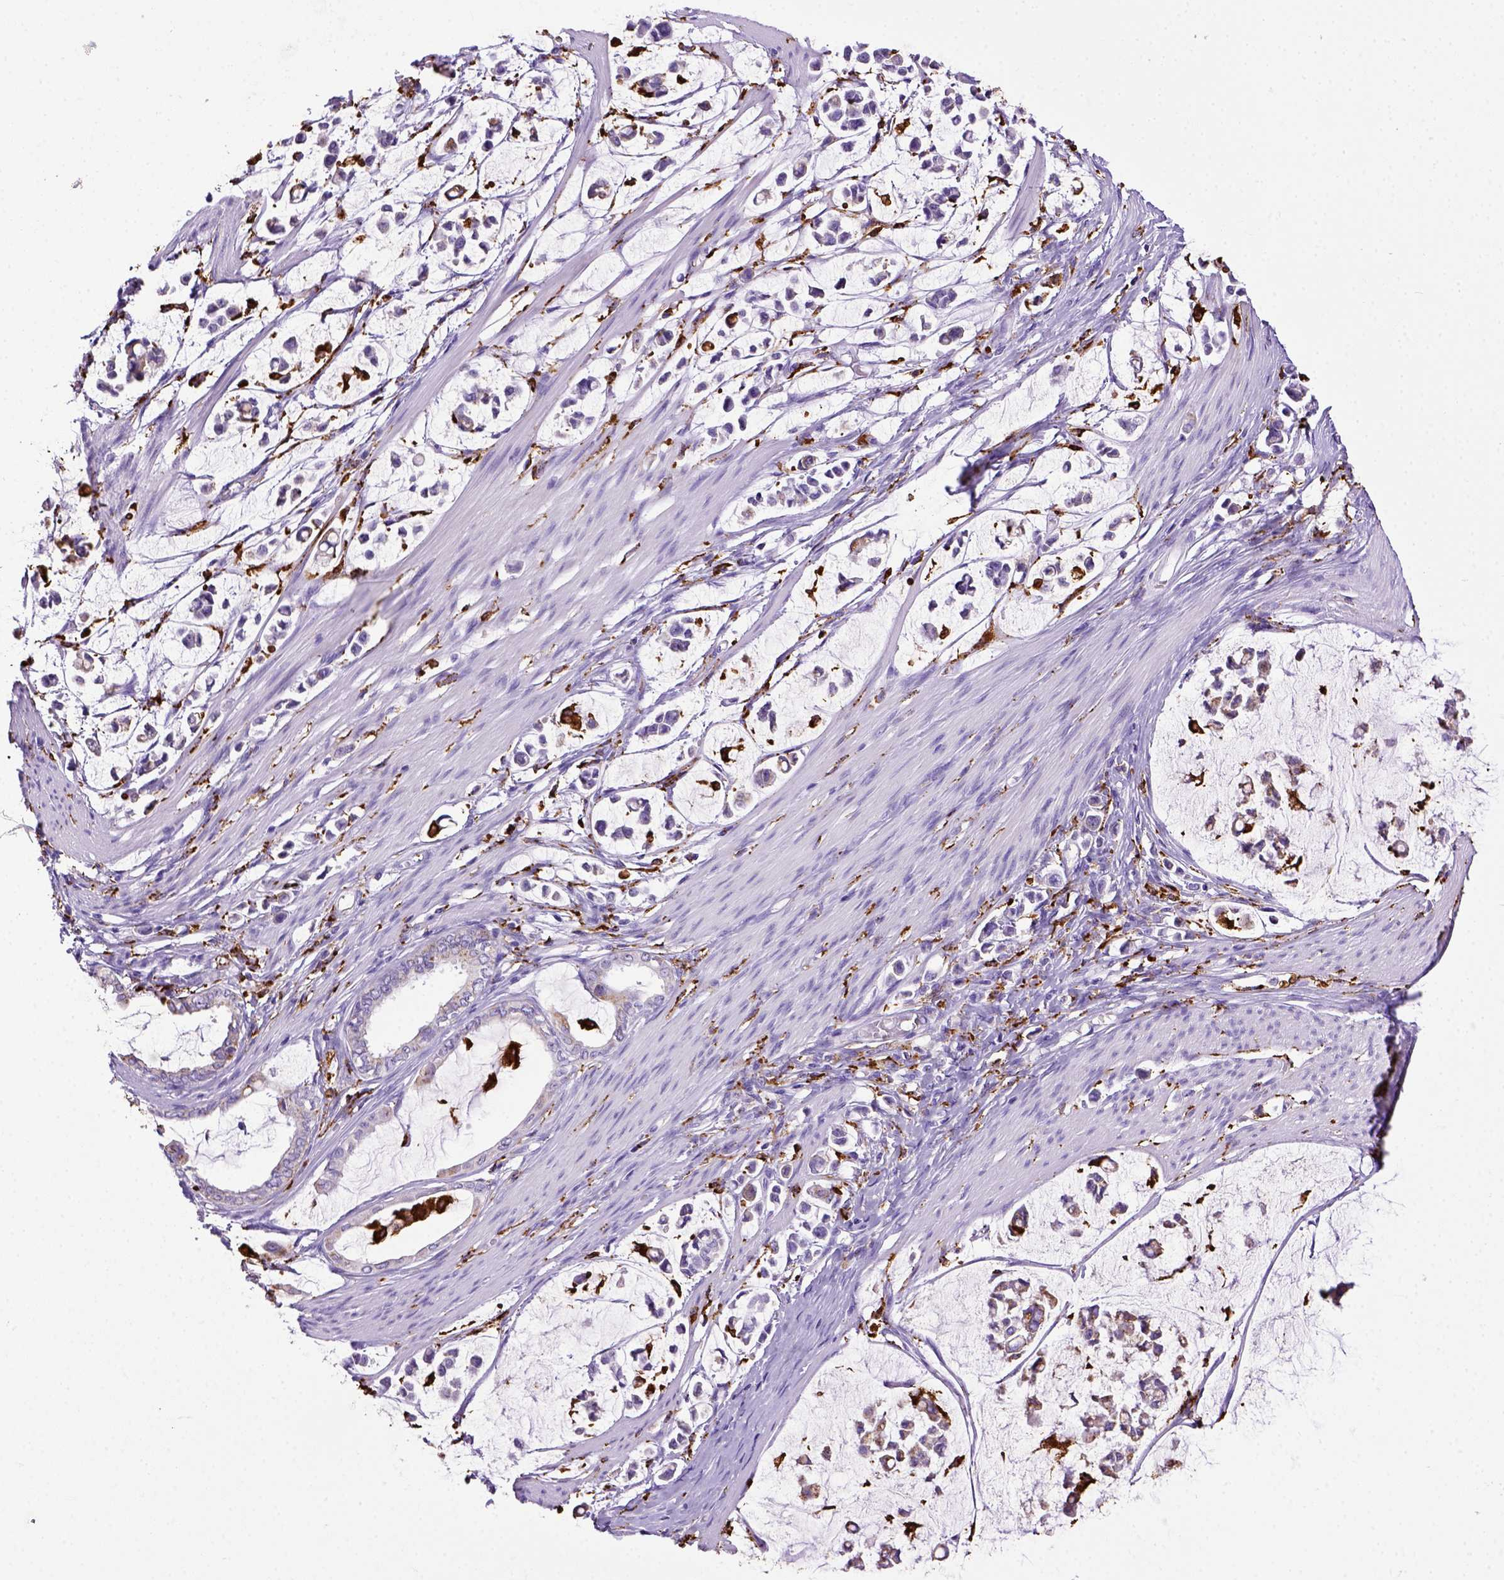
{"staining": {"intensity": "negative", "quantity": "none", "location": "none"}, "tissue": "stomach cancer", "cell_type": "Tumor cells", "image_type": "cancer", "snomed": [{"axis": "morphology", "description": "Adenocarcinoma, NOS"}, {"axis": "topography", "description": "Stomach"}], "caption": "The micrograph displays no staining of tumor cells in stomach cancer (adenocarcinoma).", "gene": "CD68", "patient": {"sex": "male", "age": 82}}